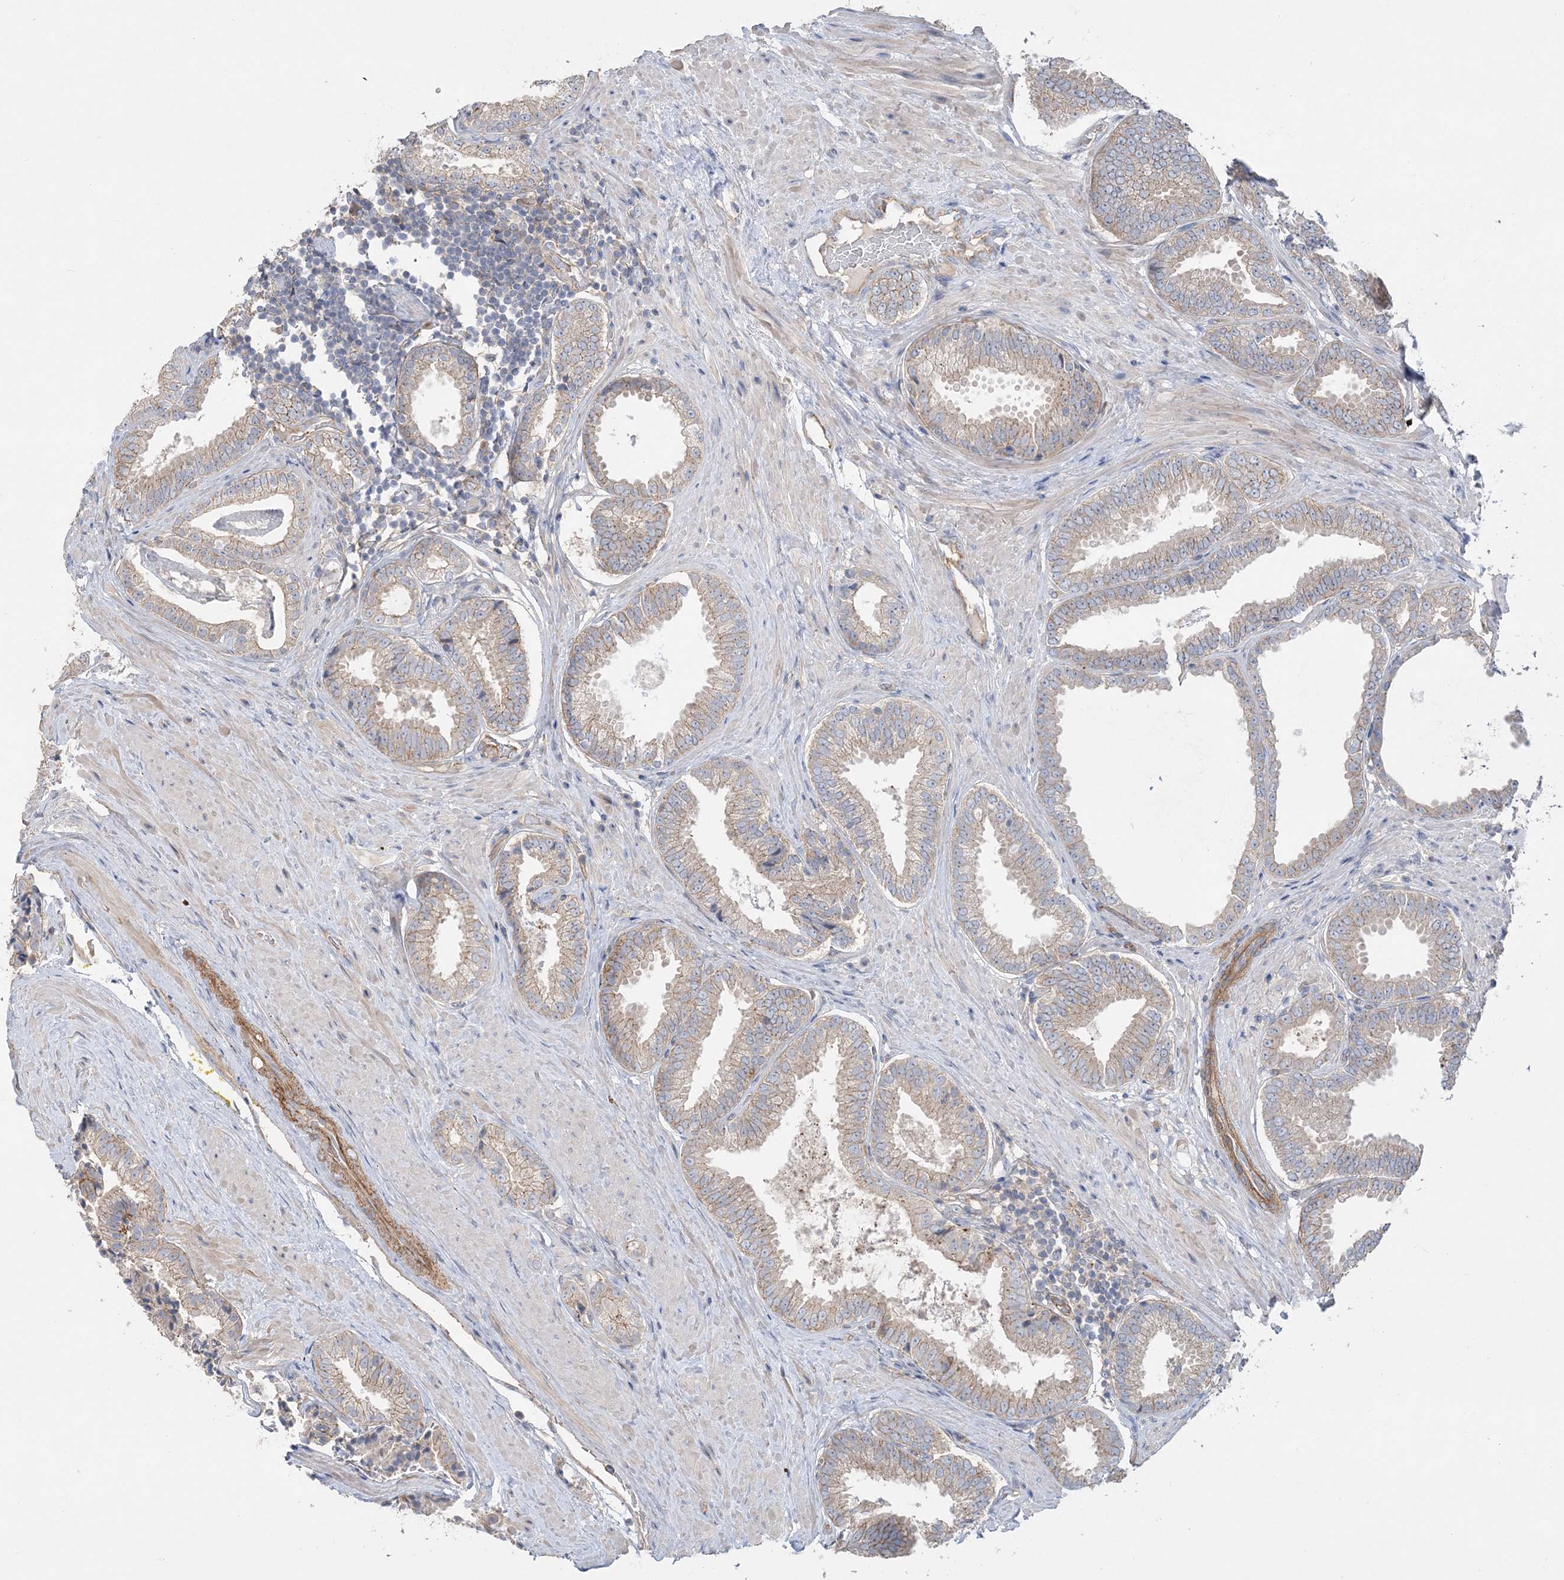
{"staining": {"intensity": "weak", "quantity": ">75%", "location": "cytoplasmic/membranous"}, "tissue": "prostate cancer", "cell_type": "Tumor cells", "image_type": "cancer", "snomed": [{"axis": "morphology", "description": "Adenocarcinoma, Low grade"}, {"axis": "topography", "description": "Prostate"}], "caption": "Immunohistochemical staining of human prostate cancer exhibits weak cytoplasmic/membranous protein expression in about >75% of tumor cells.", "gene": "PIGC", "patient": {"sex": "male", "age": 71}}